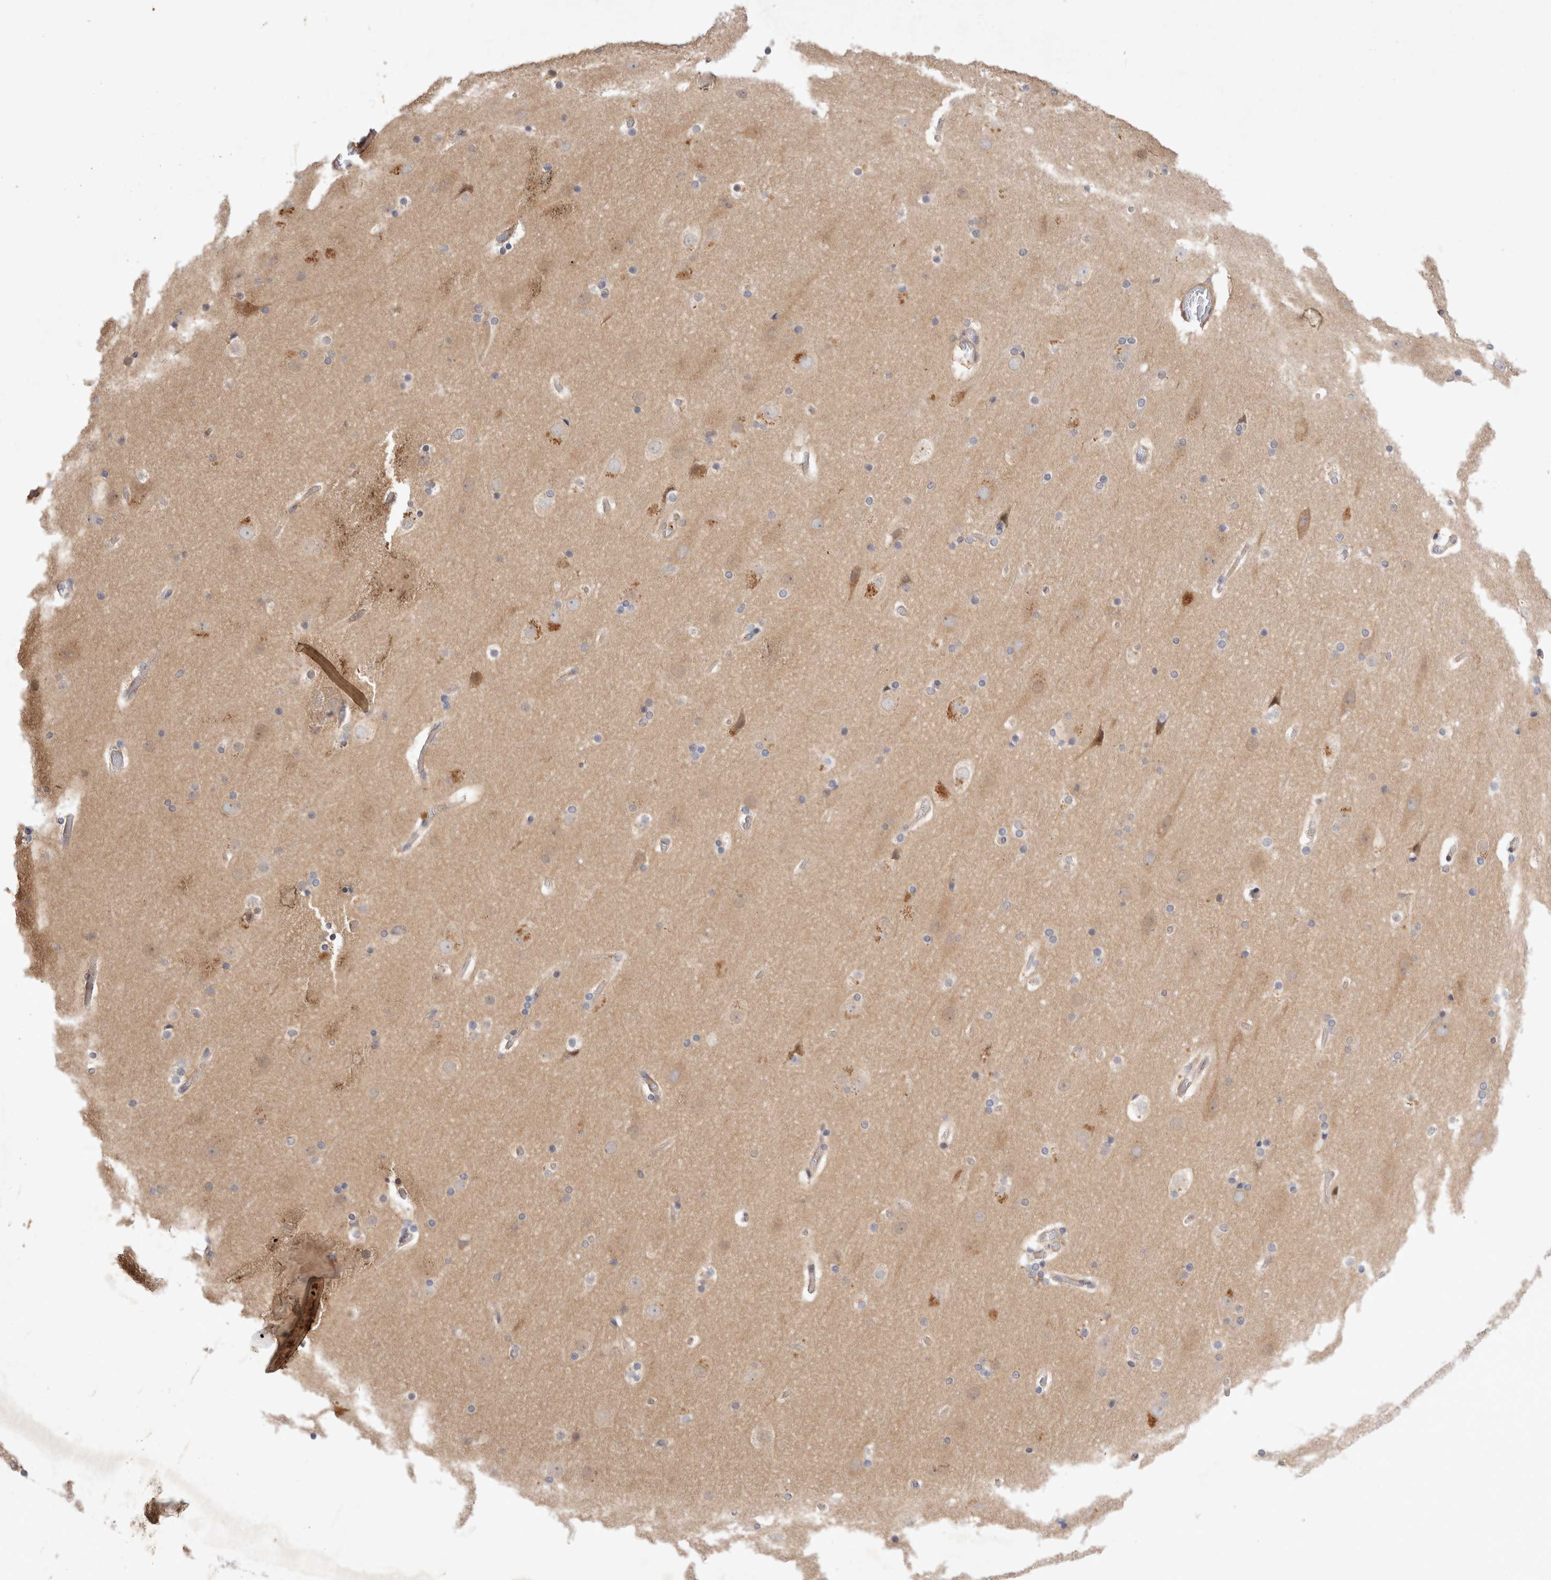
{"staining": {"intensity": "negative", "quantity": "none", "location": "none"}, "tissue": "cerebral cortex", "cell_type": "Endothelial cells", "image_type": "normal", "snomed": [{"axis": "morphology", "description": "Normal tissue, NOS"}, {"axis": "topography", "description": "Cerebral cortex"}], "caption": "A micrograph of human cerebral cortex is negative for staining in endothelial cells.", "gene": "HTT", "patient": {"sex": "male", "age": 57}}